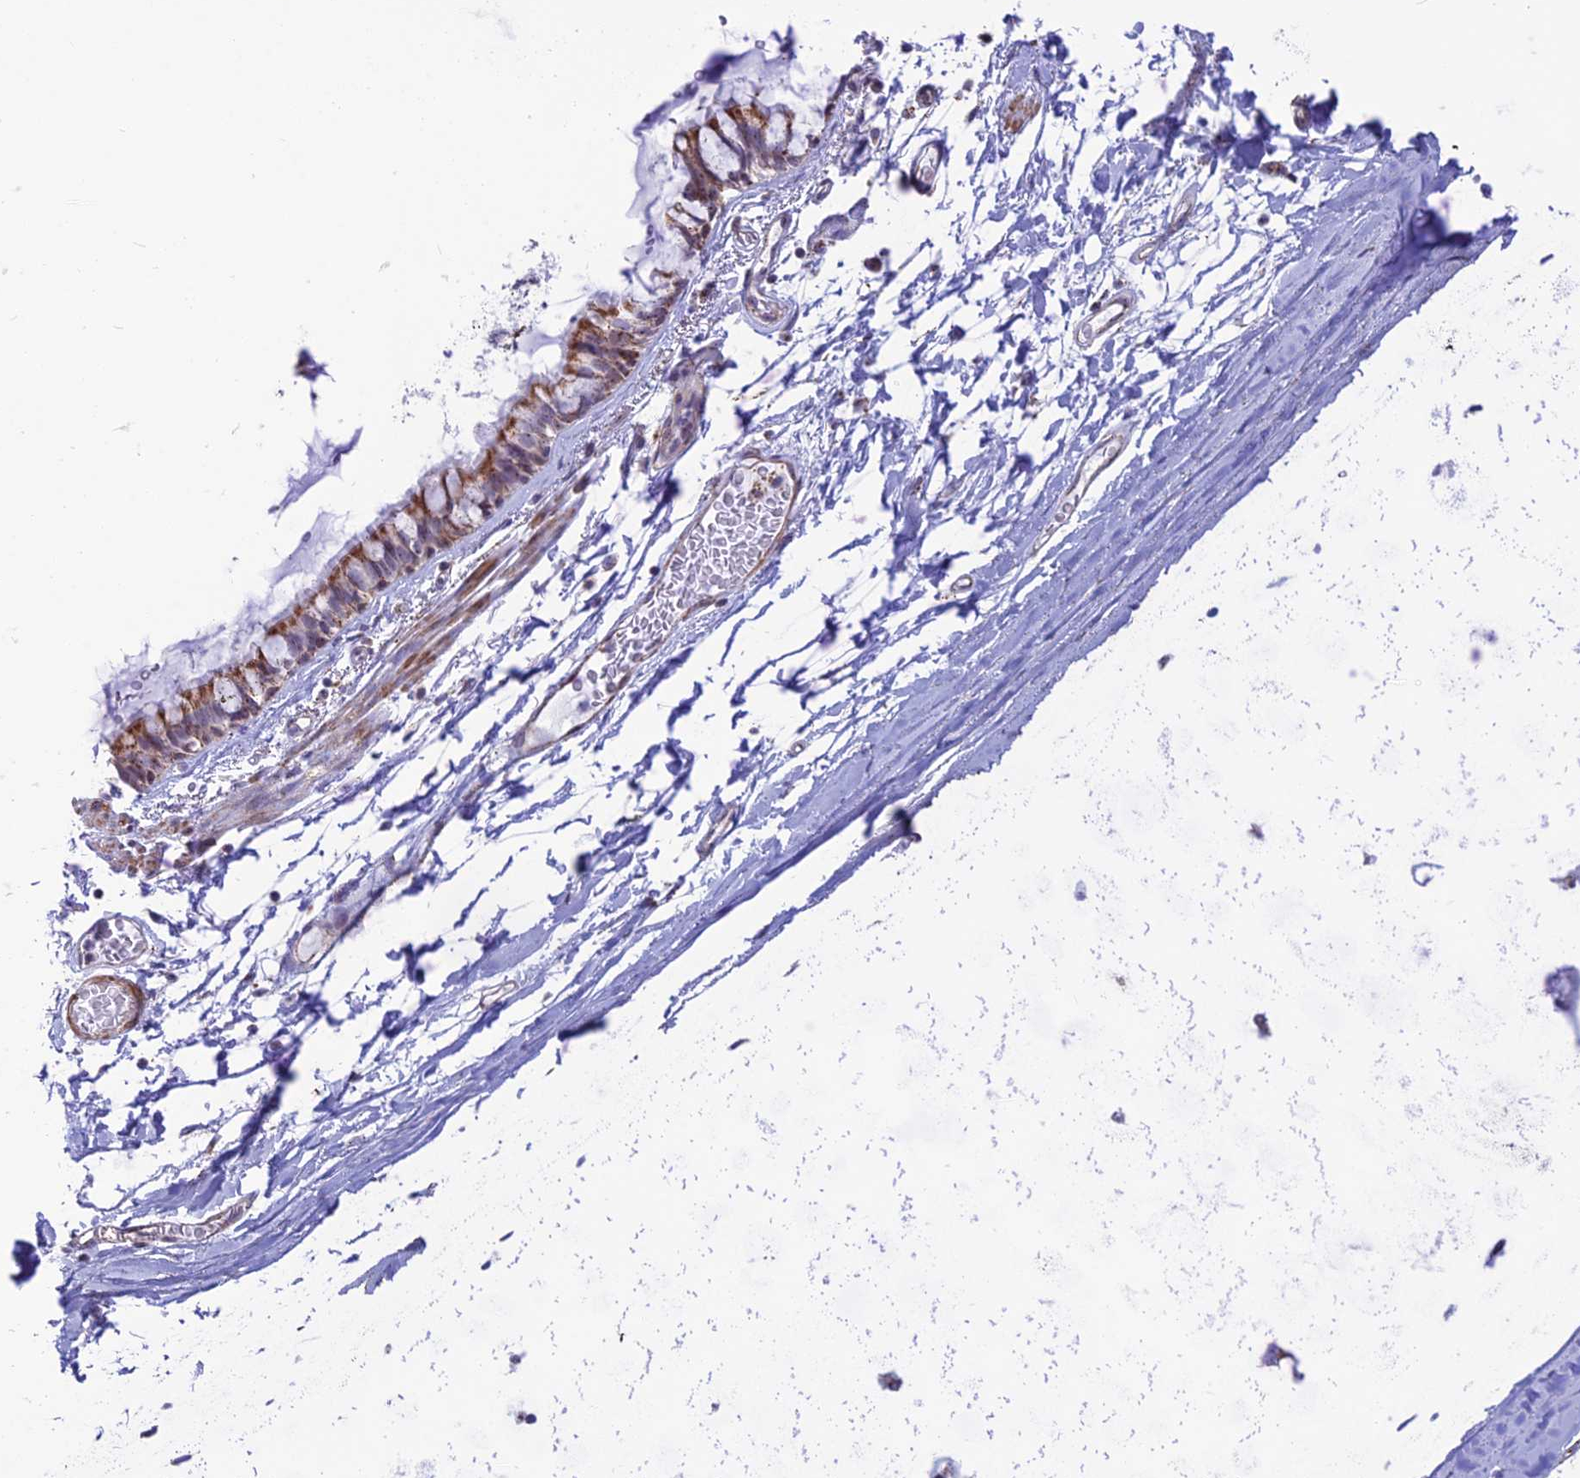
{"staining": {"intensity": "moderate", "quantity": ">75%", "location": "cytoplasmic/membranous,nuclear"}, "tissue": "bronchus", "cell_type": "Respiratory epithelial cells", "image_type": "normal", "snomed": [{"axis": "morphology", "description": "Normal tissue, NOS"}, {"axis": "topography", "description": "Cartilage tissue"}], "caption": "Brown immunohistochemical staining in unremarkable bronchus displays moderate cytoplasmic/membranous,nuclear expression in about >75% of respiratory epithelial cells. (DAB (3,3'-diaminobenzidine) IHC with brightfield microscopy, high magnification).", "gene": "POLR1G", "patient": {"sex": "male", "age": 63}}